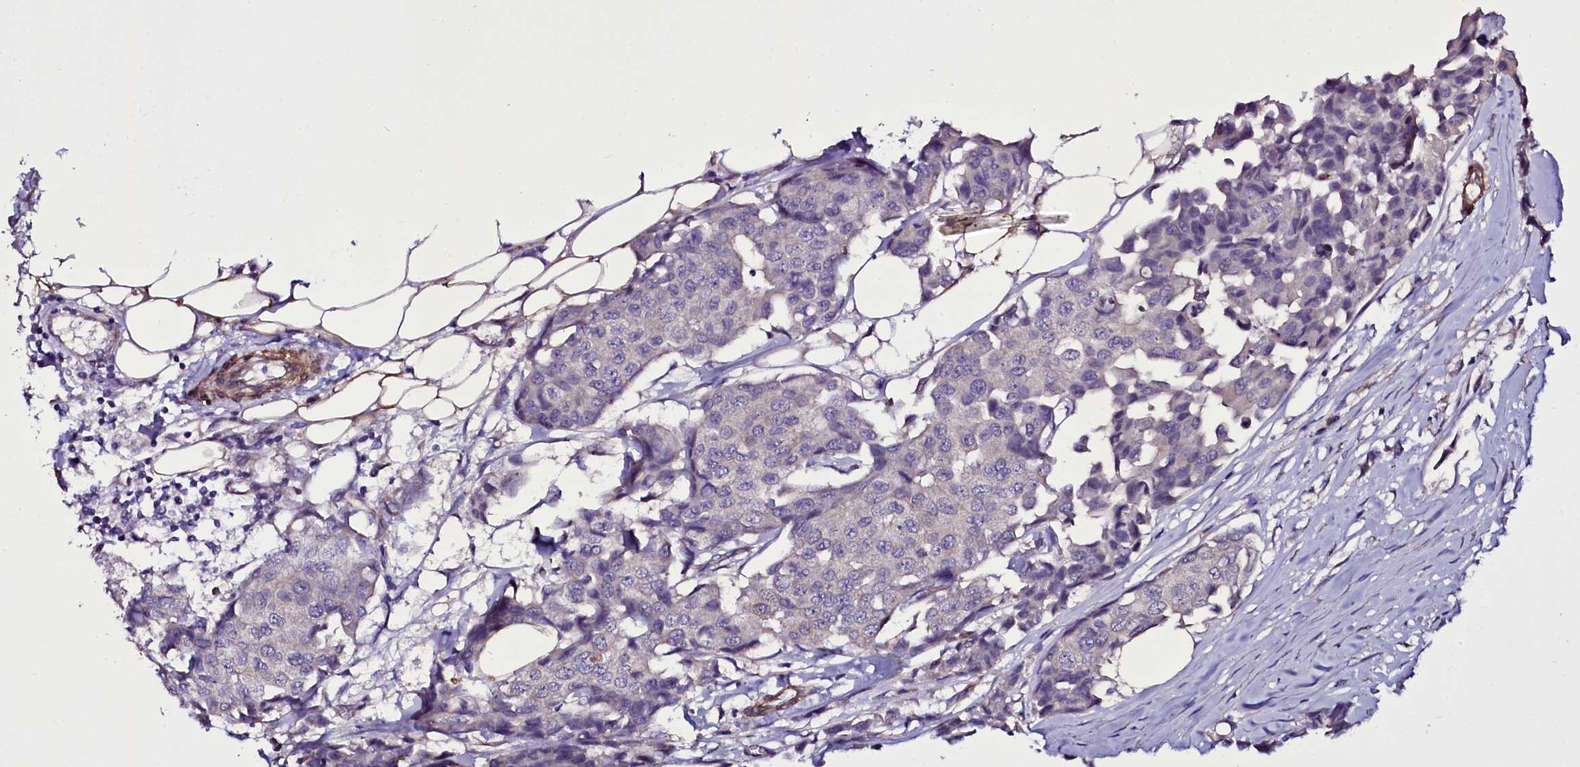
{"staining": {"intensity": "negative", "quantity": "none", "location": "none"}, "tissue": "breast cancer", "cell_type": "Tumor cells", "image_type": "cancer", "snomed": [{"axis": "morphology", "description": "Duct carcinoma"}, {"axis": "topography", "description": "Breast"}], "caption": "A micrograph of human breast cancer is negative for staining in tumor cells.", "gene": "MEX3C", "patient": {"sex": "female", "age": 80}}